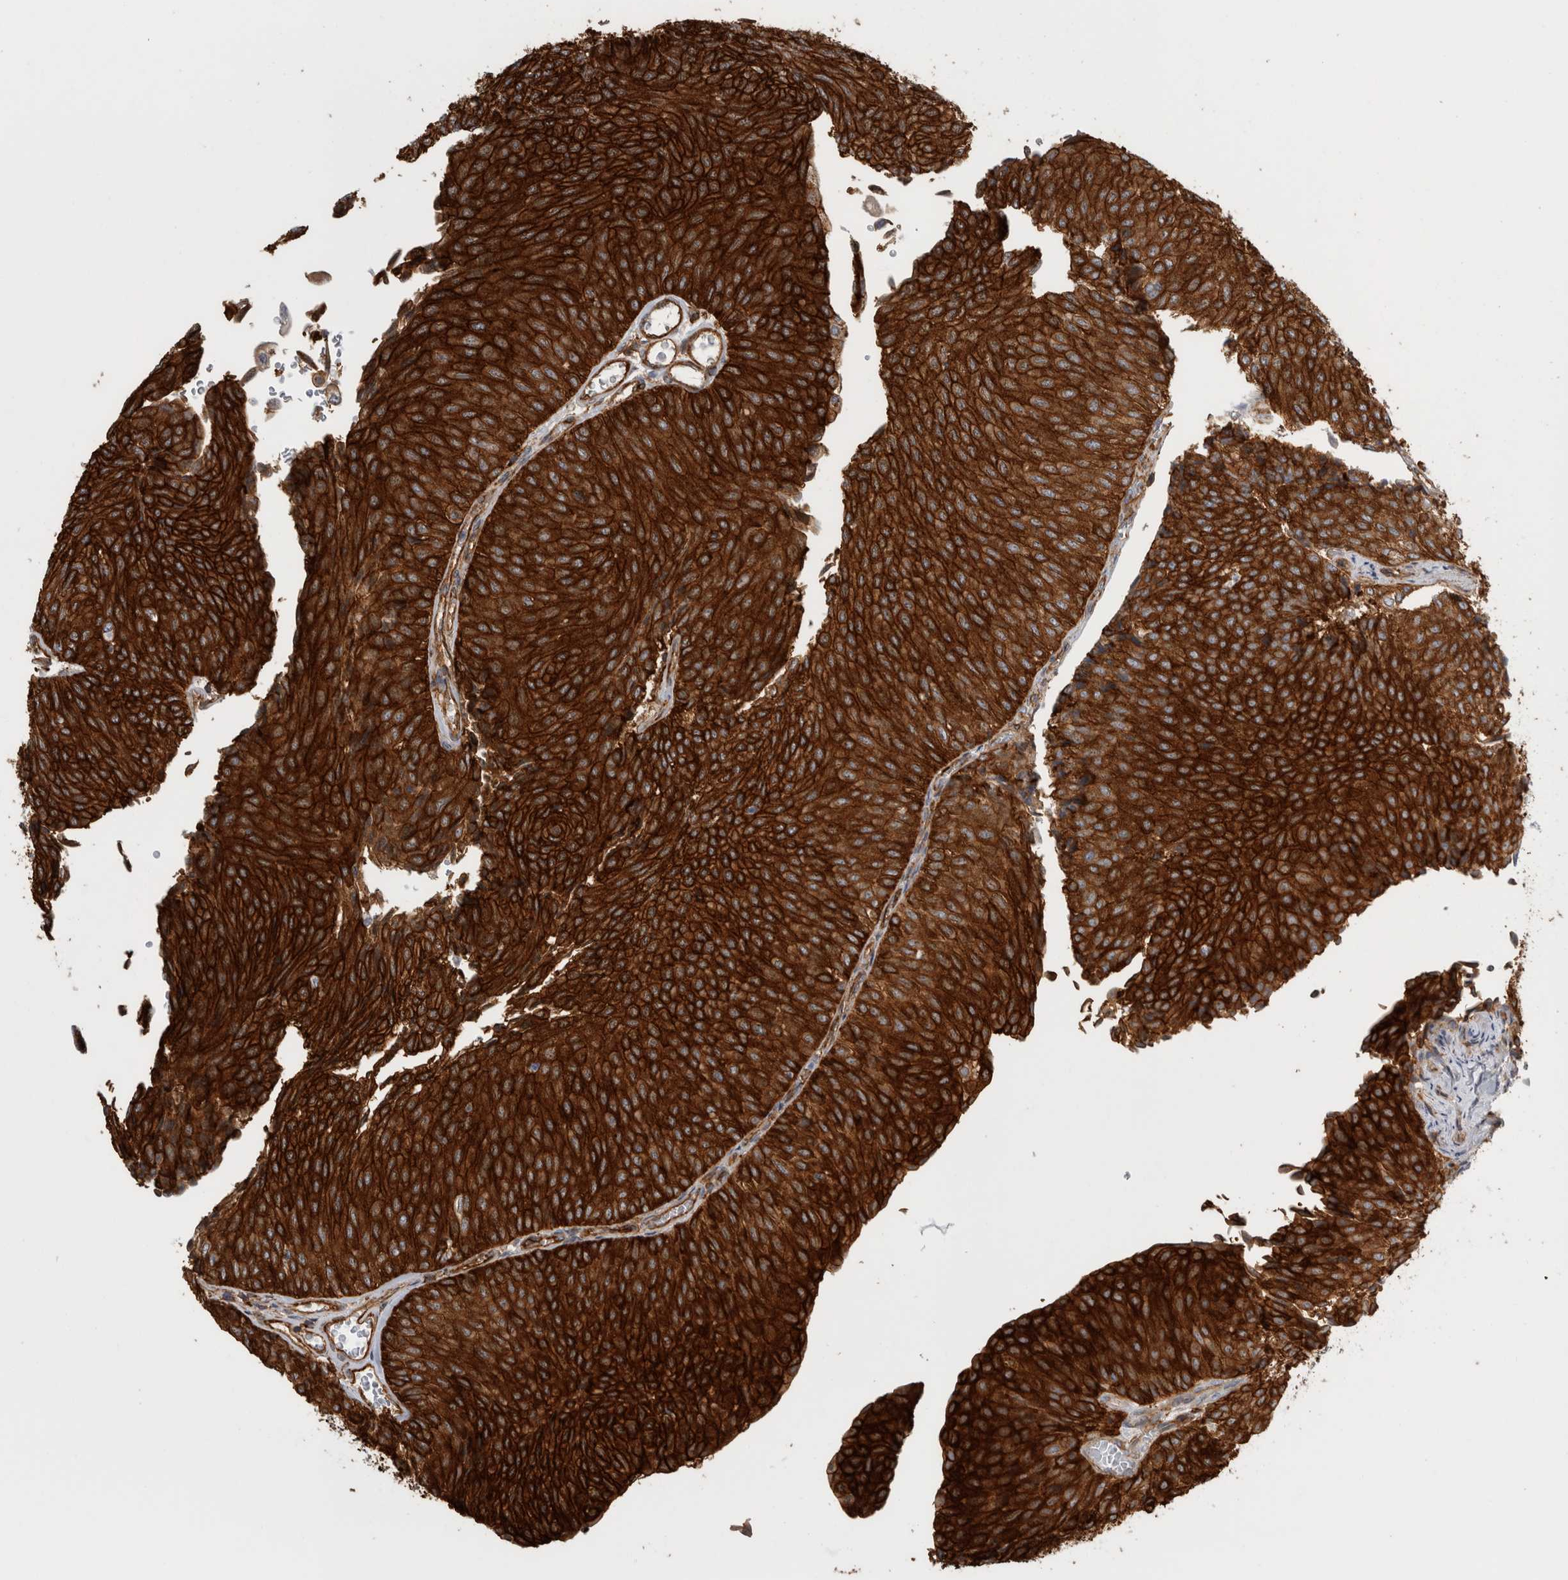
{"staining": {"intensity": "strong", "quantity": ">75%", "location": "cytoplasmic/membranous"}, "tissue": "urothelial cancer", "cell_type": "Tumor cells", "image_type": "cancer", "snomed": [{"axis": "morphology", "description": "Urothelial carcinoma, Low grade"}, {"axis": "topography", "description": "Urinary bladder"}], "caption": "A histopathology image of low-grade urothelial carcinoma stained for a protein shows strong cytoplasmic/membranous brown staining in tumor cells.", "gene": "AHNAK", "patient": {"sex": "male", "age": 78}}